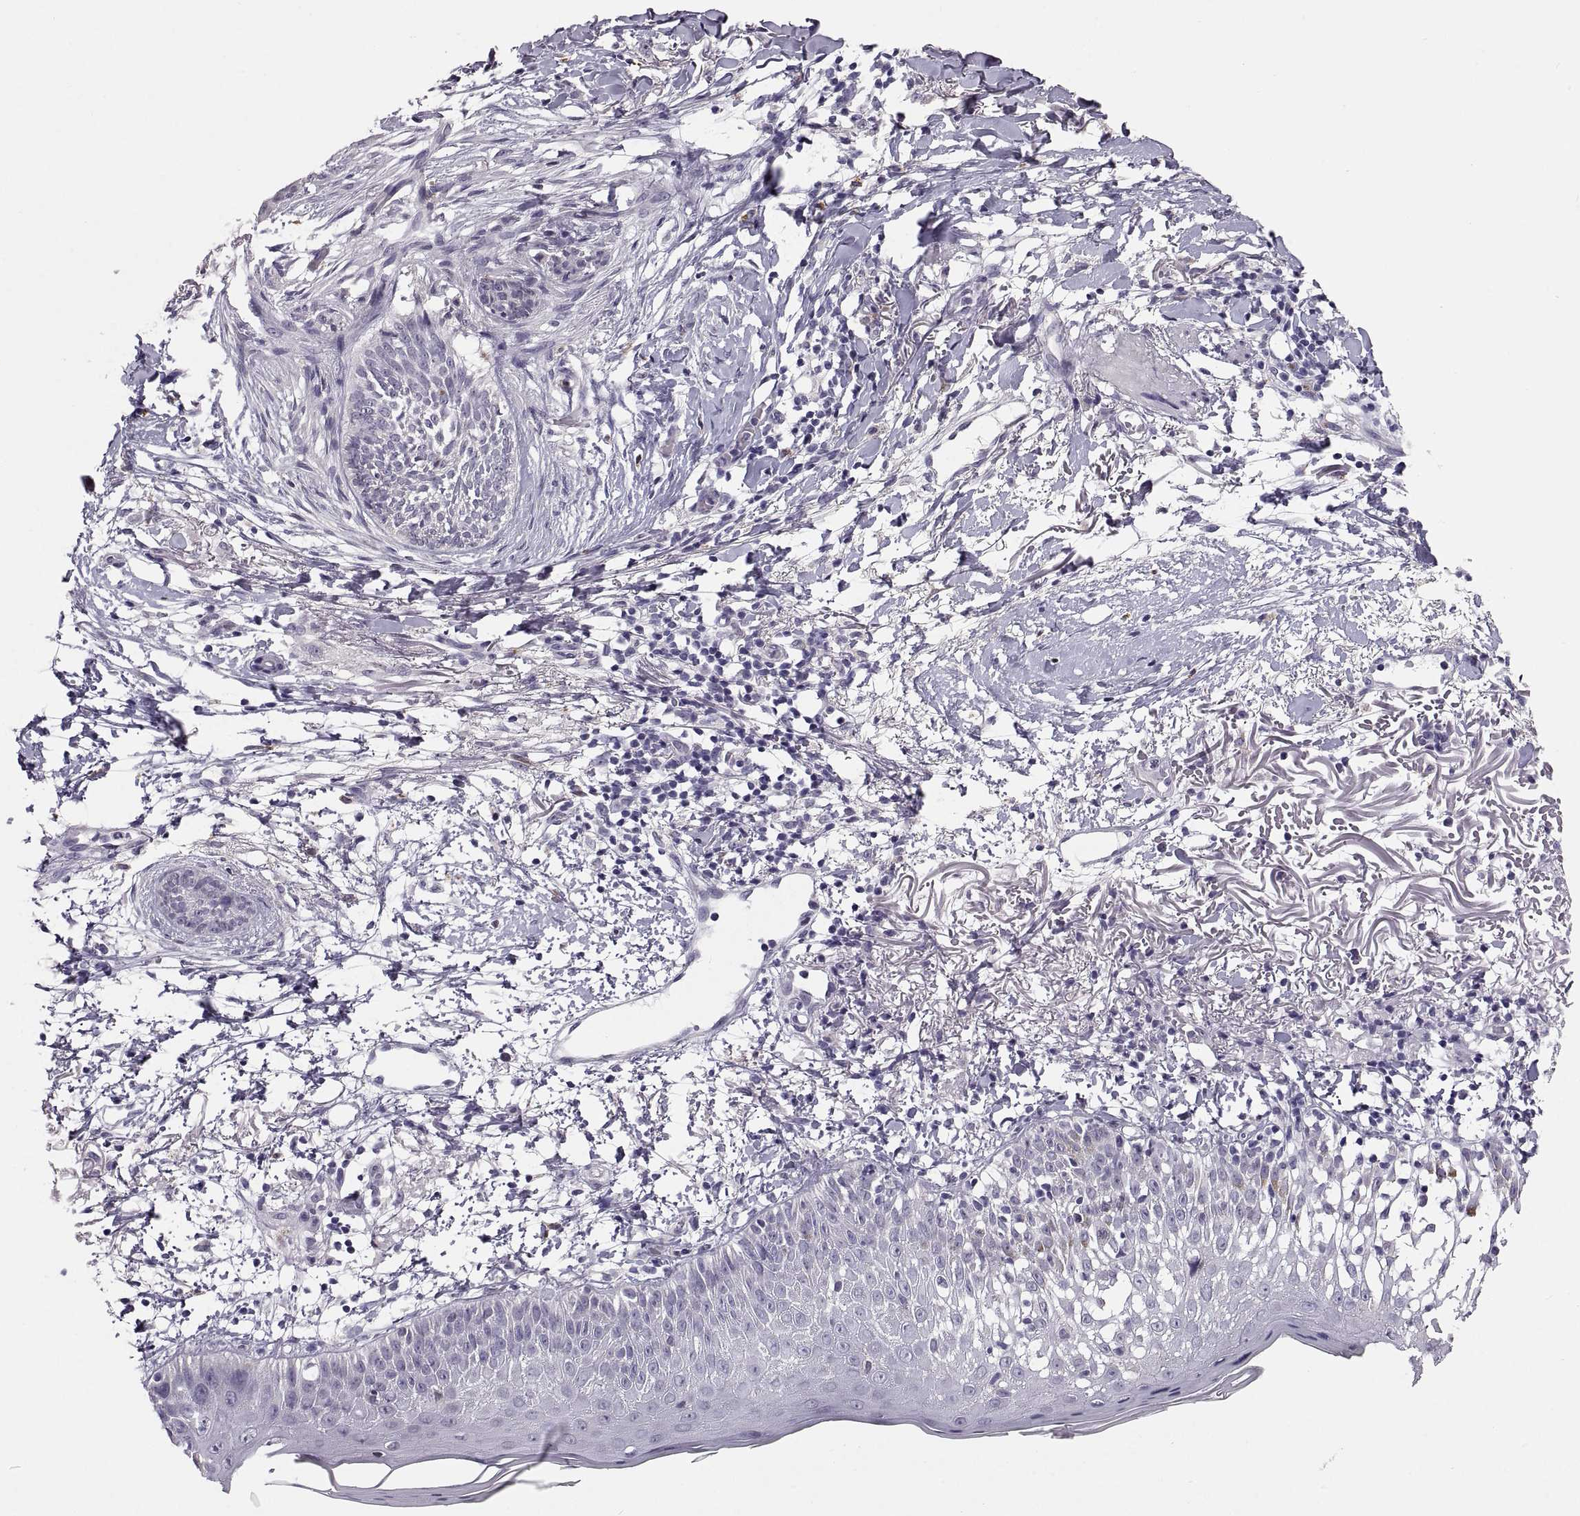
{"staining": {"intensity": "negative", "quantity": "none", "location": "none"}, "tissue": "skin cancer", "cell_type": "Tumor cells", "image_type": "cancer", "snomed": [{"axis": "morphology", "description": "Normal tissue, NOS"}, {"axis": "morphology", "description": "Basal cell carcinoma"}, {"axis": "topography", "description": "Skin"}], "caption": "Histopathology image shows no significant protein staining in tumor cells of basal cell carcinoma (skin). Brightfield microscopy of immunohistochemistry (IHC) stained with DAB (3,3'-diaminobenzidine) (brown) and hematoxylin (blue), captured at high magnification.", "gene": "MAGEB18", "patient": {"sex": "male", "age": 84}}